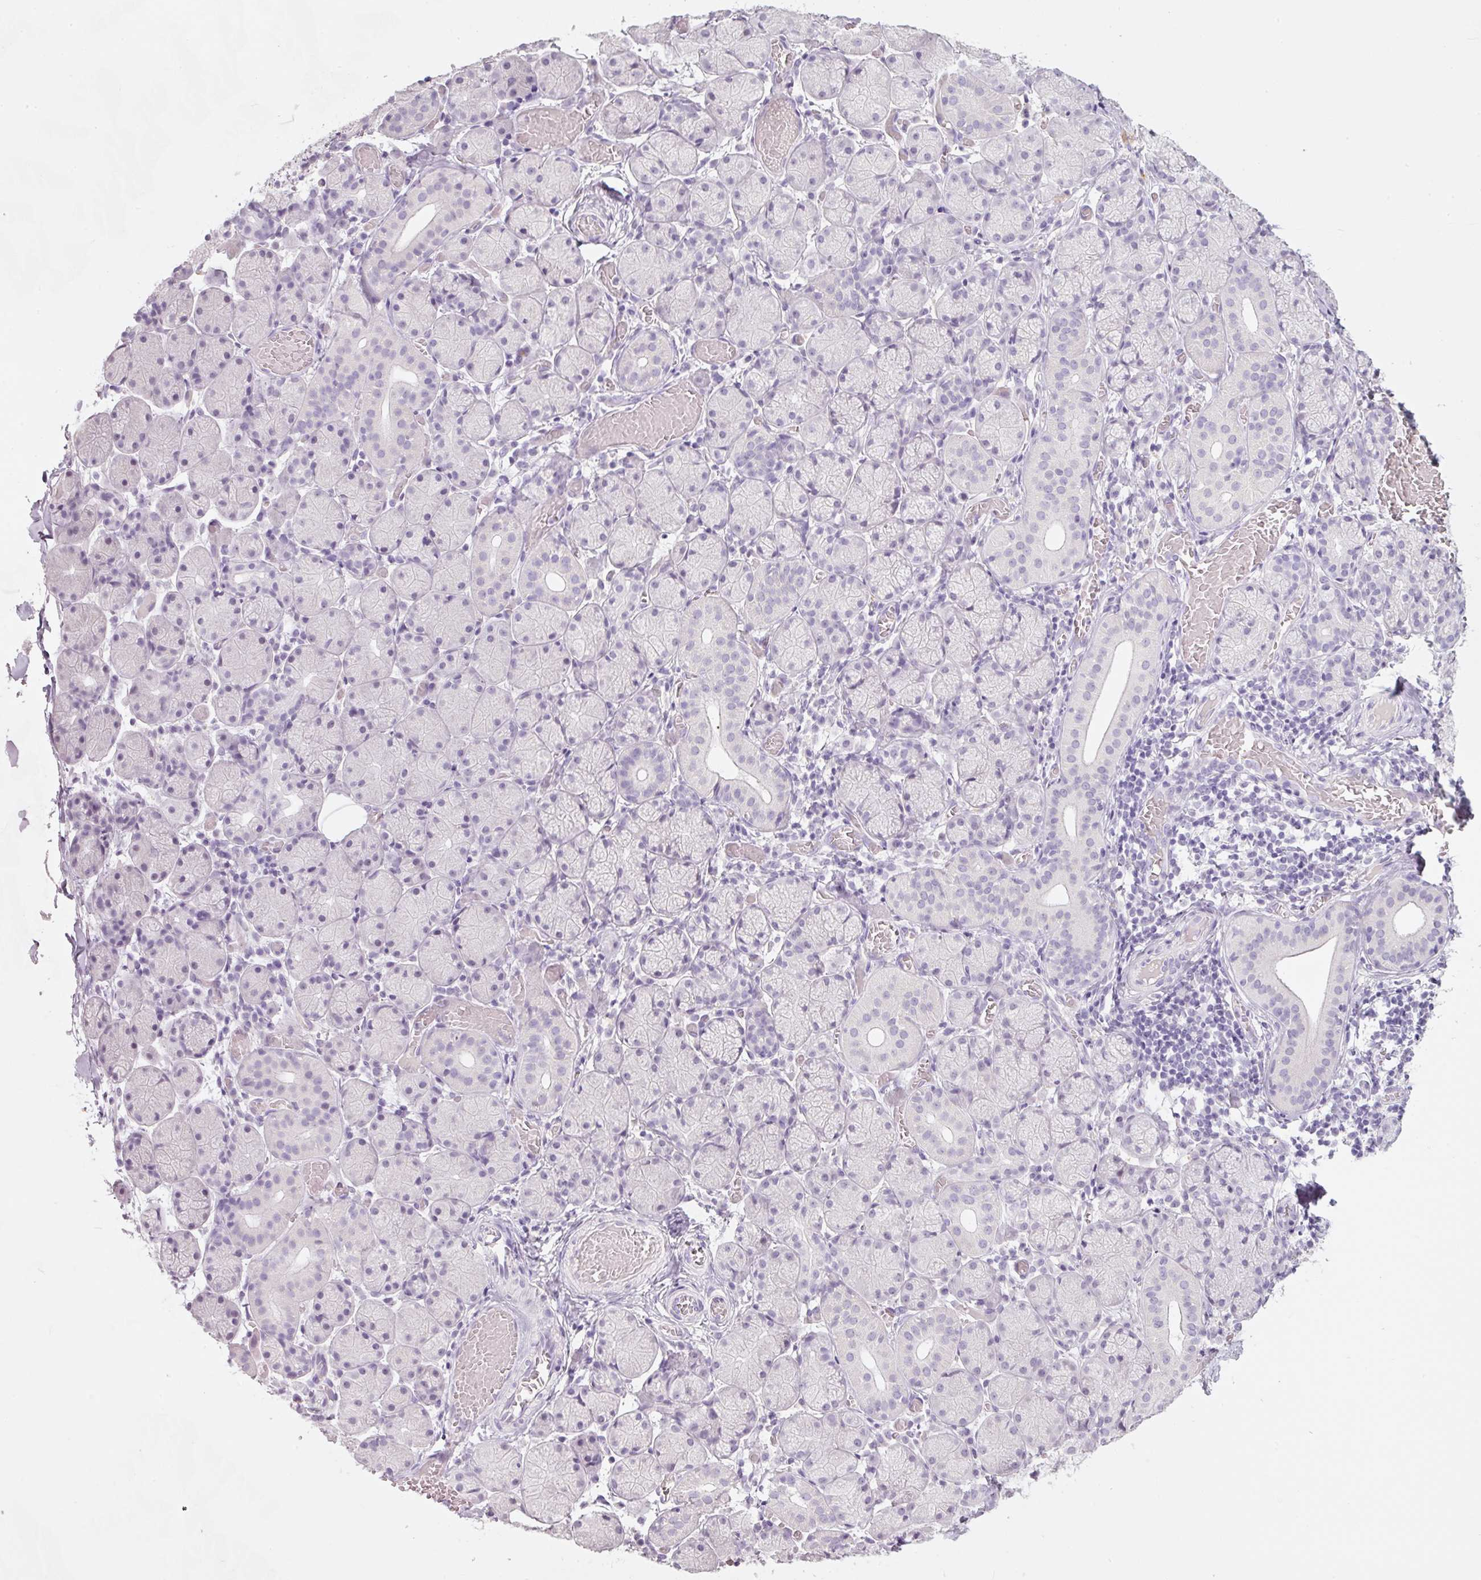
{"staining": {"intensity": "negative", "quantity": "none", "location": "none"}, "tissue": "salivary gland", "cell_type": "Glandular cells", "image_type": "normal", "snomed": [{"axis": "morphology", "description": "Normal tissue, NOS"}, {"axis": "topography", "description": "Salivary gland"}], "caption": "The immunohistochemistry histopathology image has no significant expression in glandular cells of salivary gland. (Brightfield microscopy of DAB immunohistochemistry (IHC) at high magnification).", "gene": "ENSG00000206549", "patient": {"sex": "female", "age": 24}}